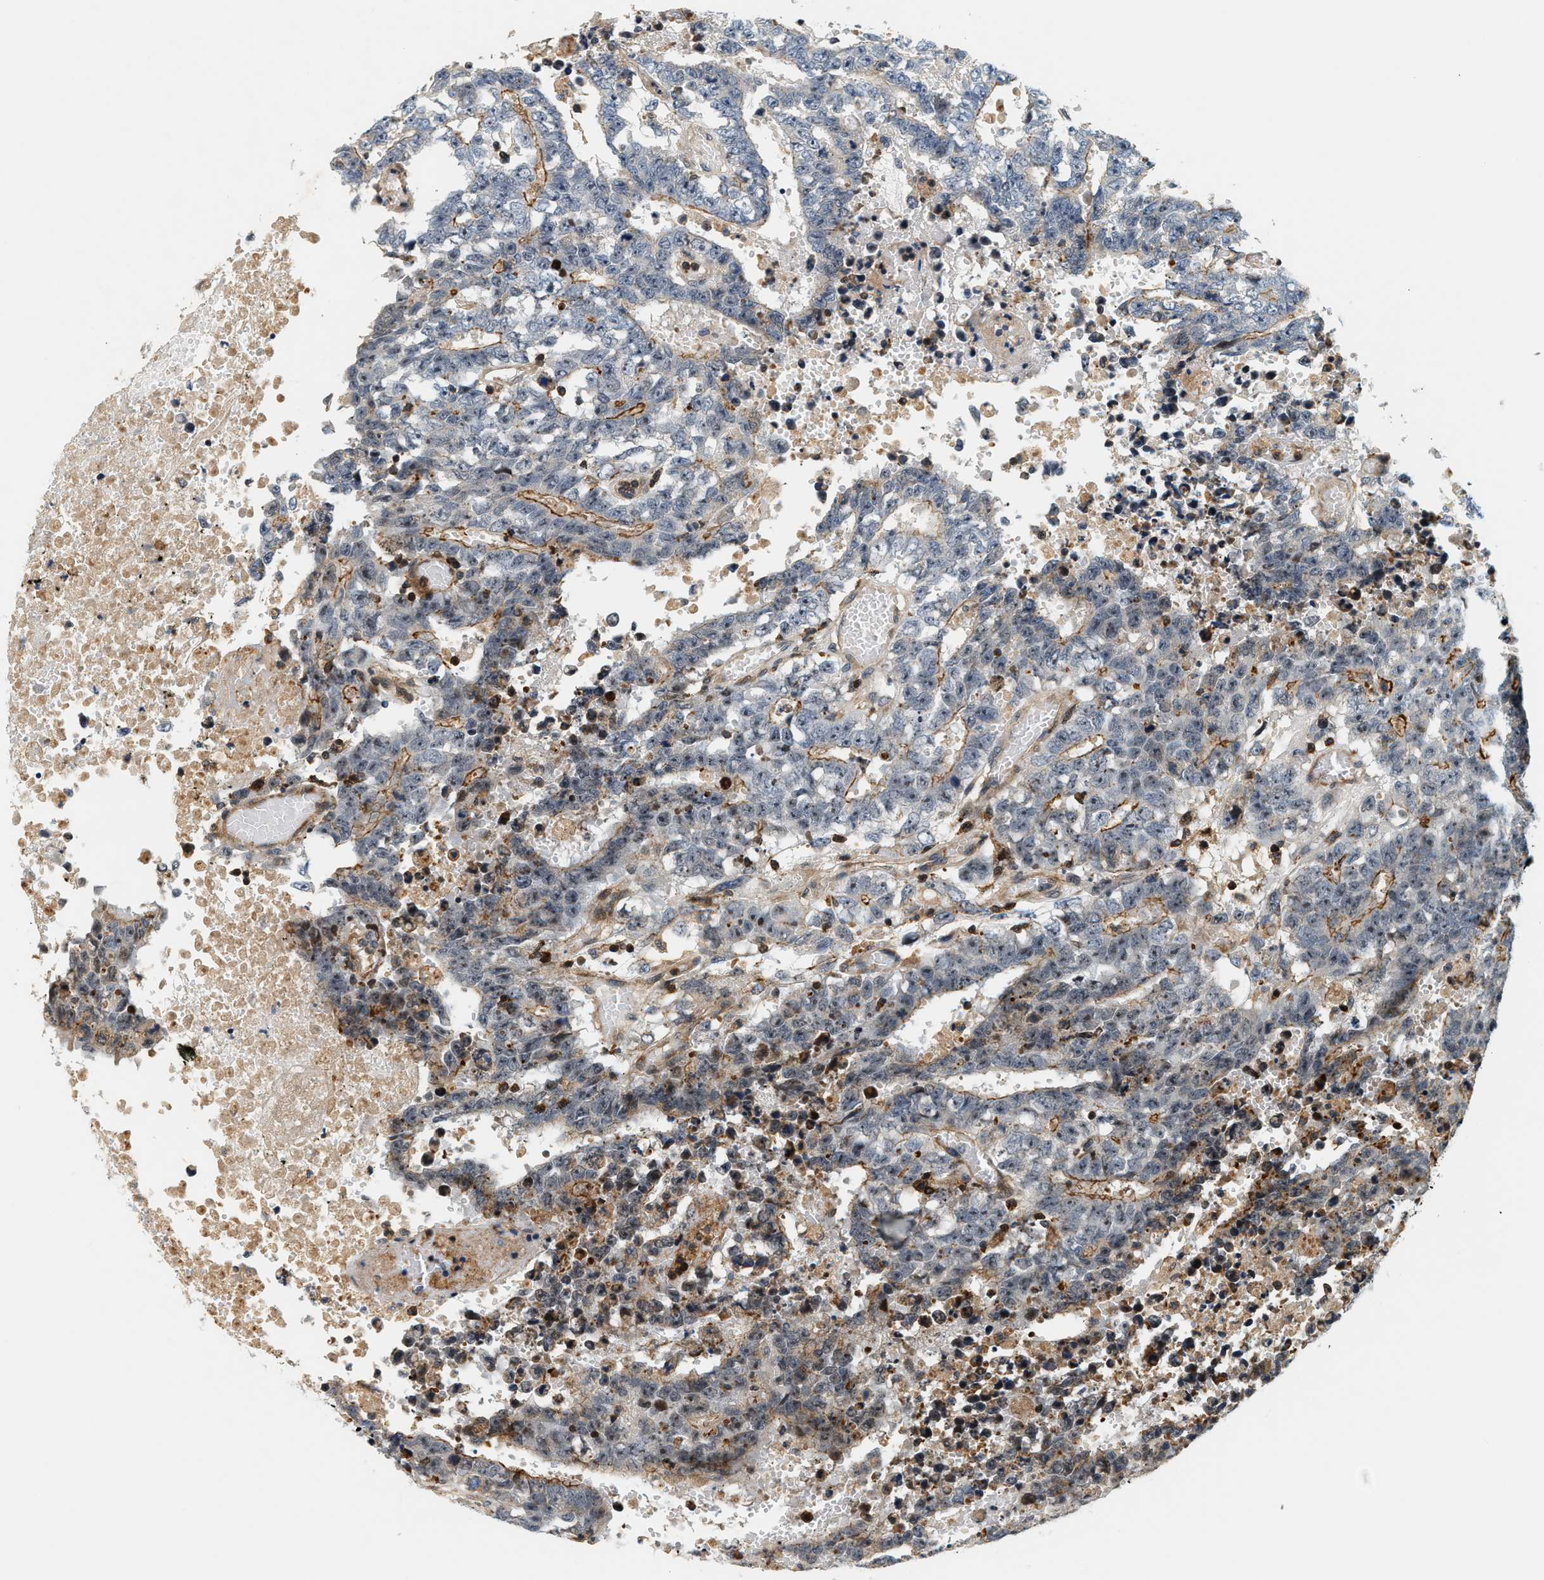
{"staining": {"intensity": "negative", "quantity": "none", "location": "none"}, "tissue": "testis cancer", "cell_type": "Tumor cells", "image_type": "cancer", "snomed": [{"axis": "morphology", "description": "Carcinoma, Embryonal, NOS"}, {"axis": "topography", "description": "Testis"}], "caption": "Protein analysis of testis cancer (embryonal carcinoma) displays no significant staining in tumor cells.", "gene": "SAMD9", "patient": {"sex": "male", "age": 25}}